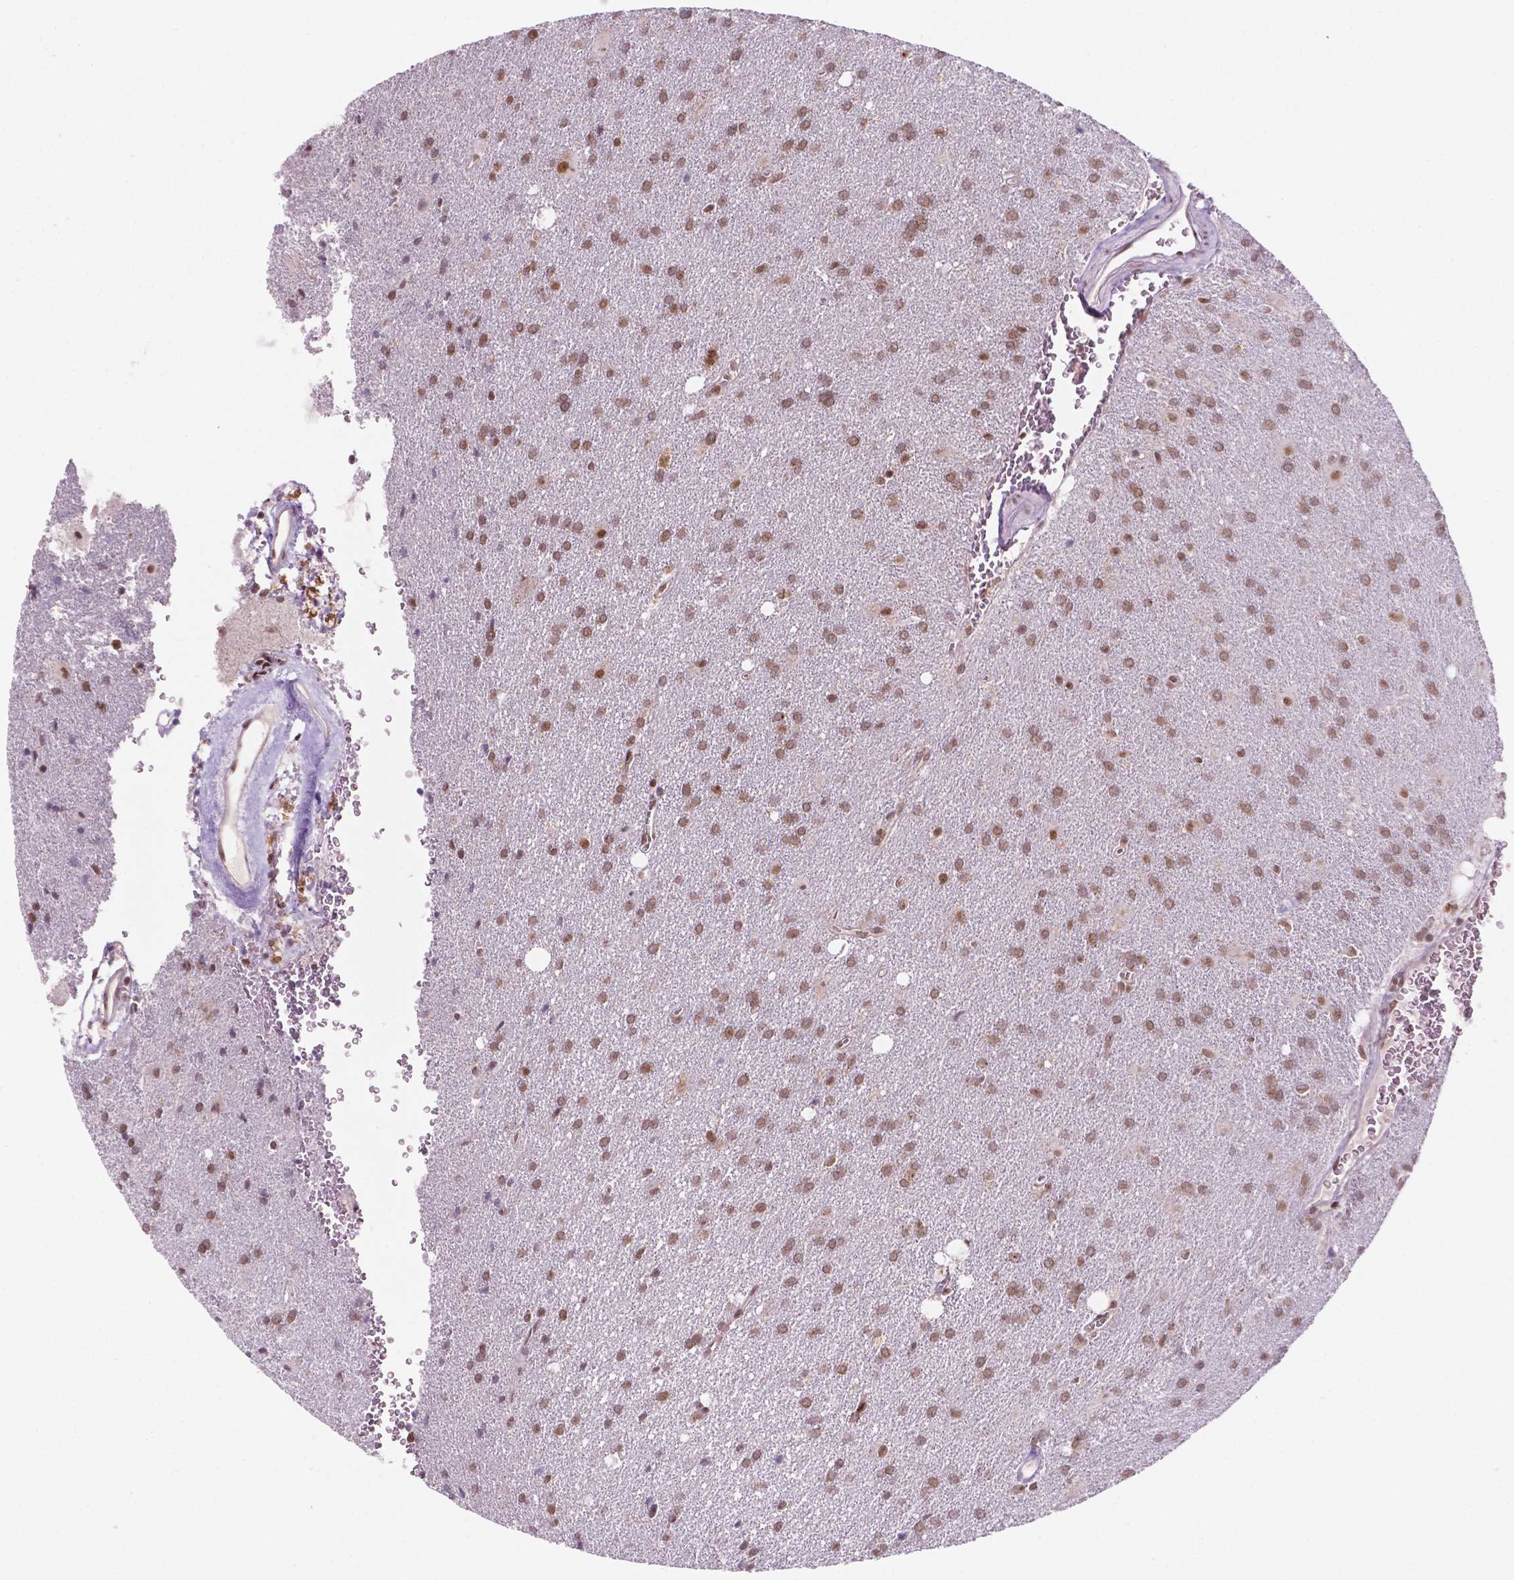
{"staining": {"intensity": "moderate", "quantity": ">75%", "location": "nuclear"}, "tissue": "glioma", "cell_type": "Tumor cells", "image_type": "cancer", "snomed": [{"axis": "morphology", "description": "Glioma, malignant, Low grade"}, {"axis": "topography", "description": "Brain"}], "caption": "Glioma stained for a protein exhibits moderate nuclear positivity in tumor cells. The staining was performed using DAB, with brown indicating positive protein expression. Nuclei are stained blue with hematoxylin.", "gene": "PER2", "patient": {"sex": "male", "age": 58}}